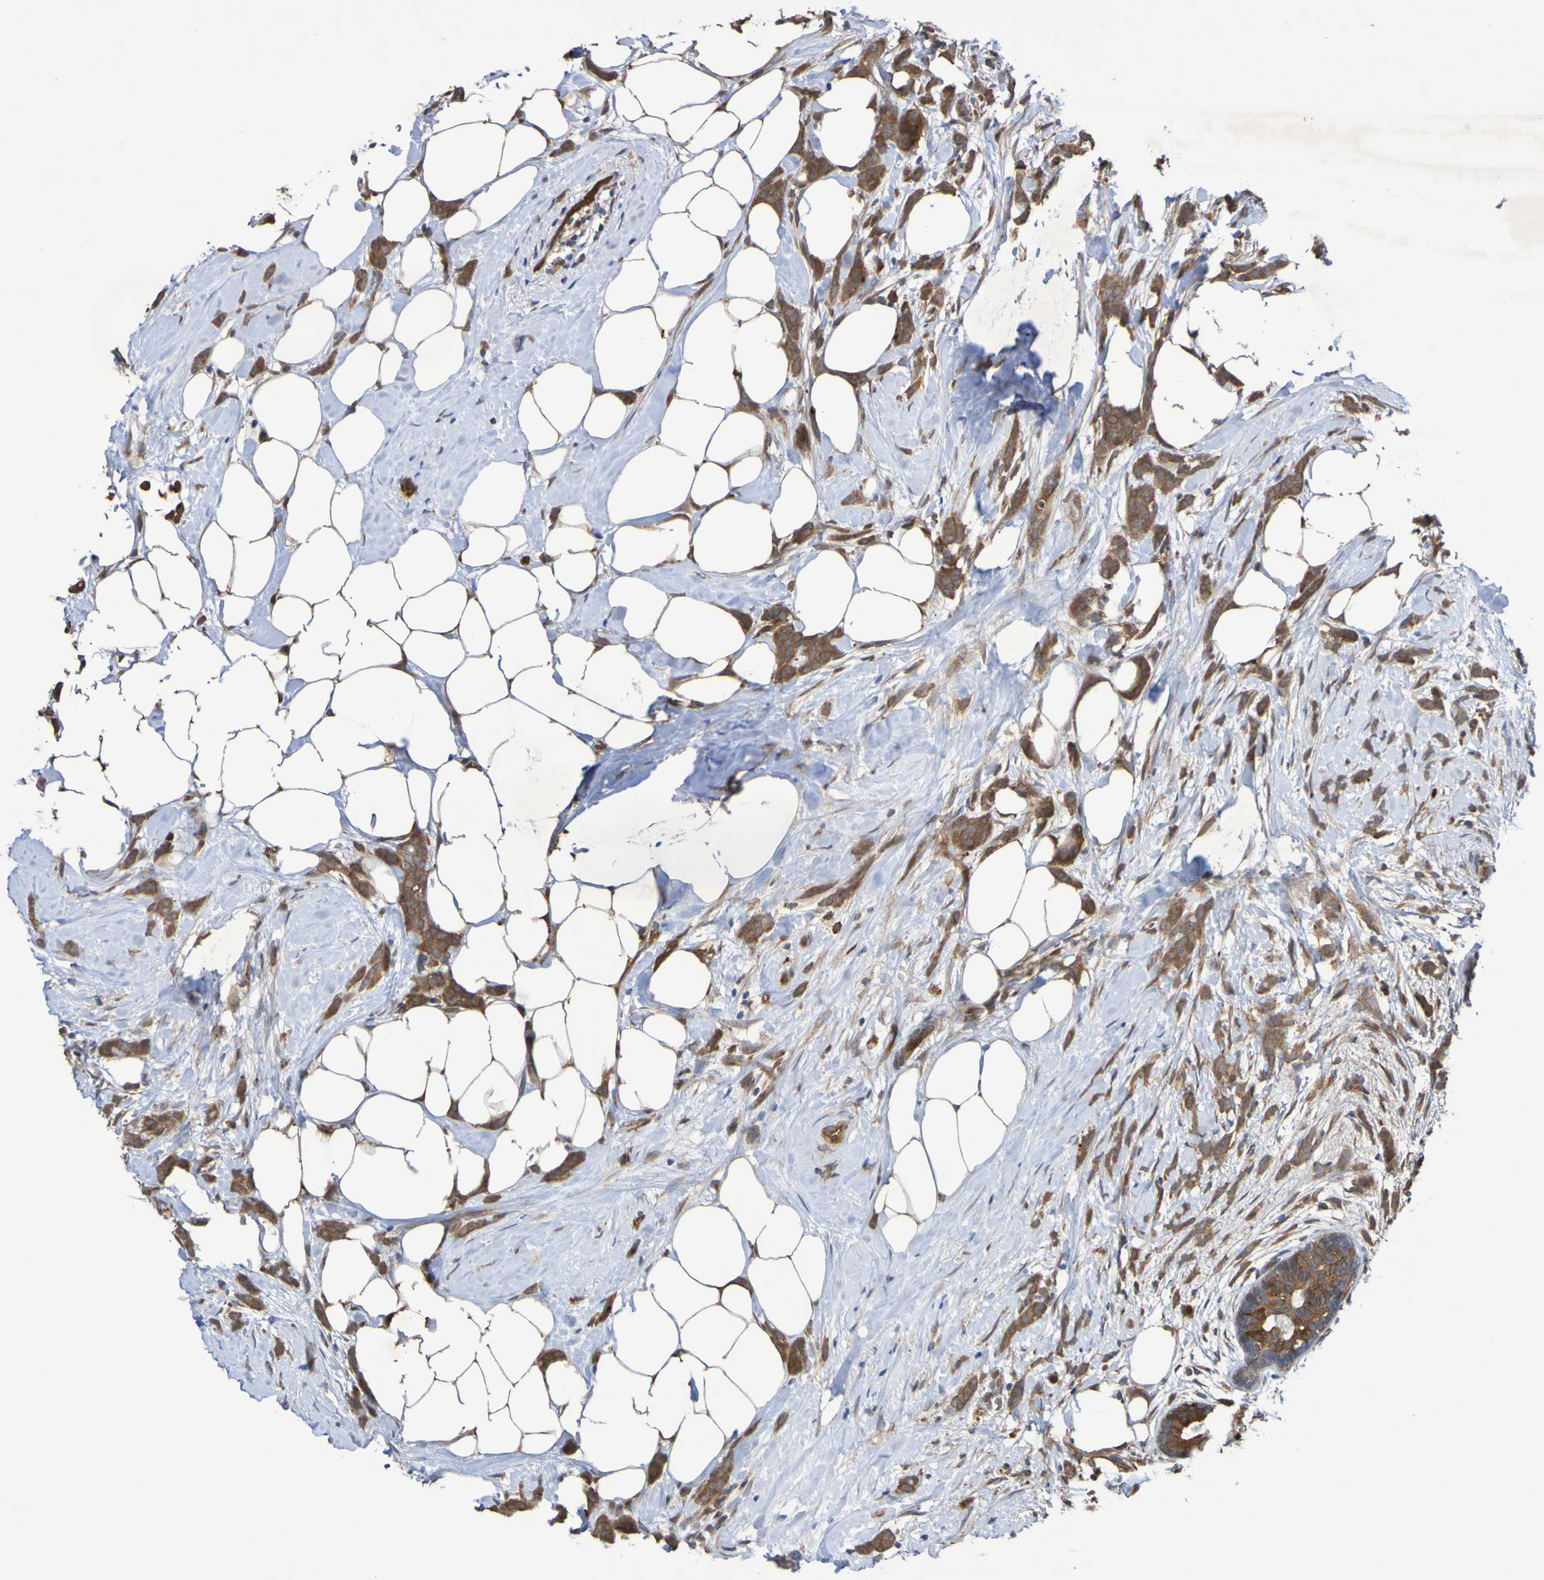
{"staining": {"intensity": "moderate", "quantity": ">75%", "location": "cytoplasmic/membranous"}, "tissue": "breast cancer", "cell_type": "Tumor cells", "image_type": "cancer", "snomed": [{"axis": "morphology", "description": "Lobular carcinoma, in situ"}, {"axis": "morphology", "description": "Lobular carcinoma"}, {"axis": "topography", "description": "Breast"}], "caption": "IHC photomicrograph of human breast cancer (lobular carcinoma in situ) stained for a protein (brown), which exhibits medium levels of moderate cytoplasmic/membranous expression in approximately >75% of tumor cells.", "gene": "SERPINB6", "patient": {"sex": "female", "age": 41}}